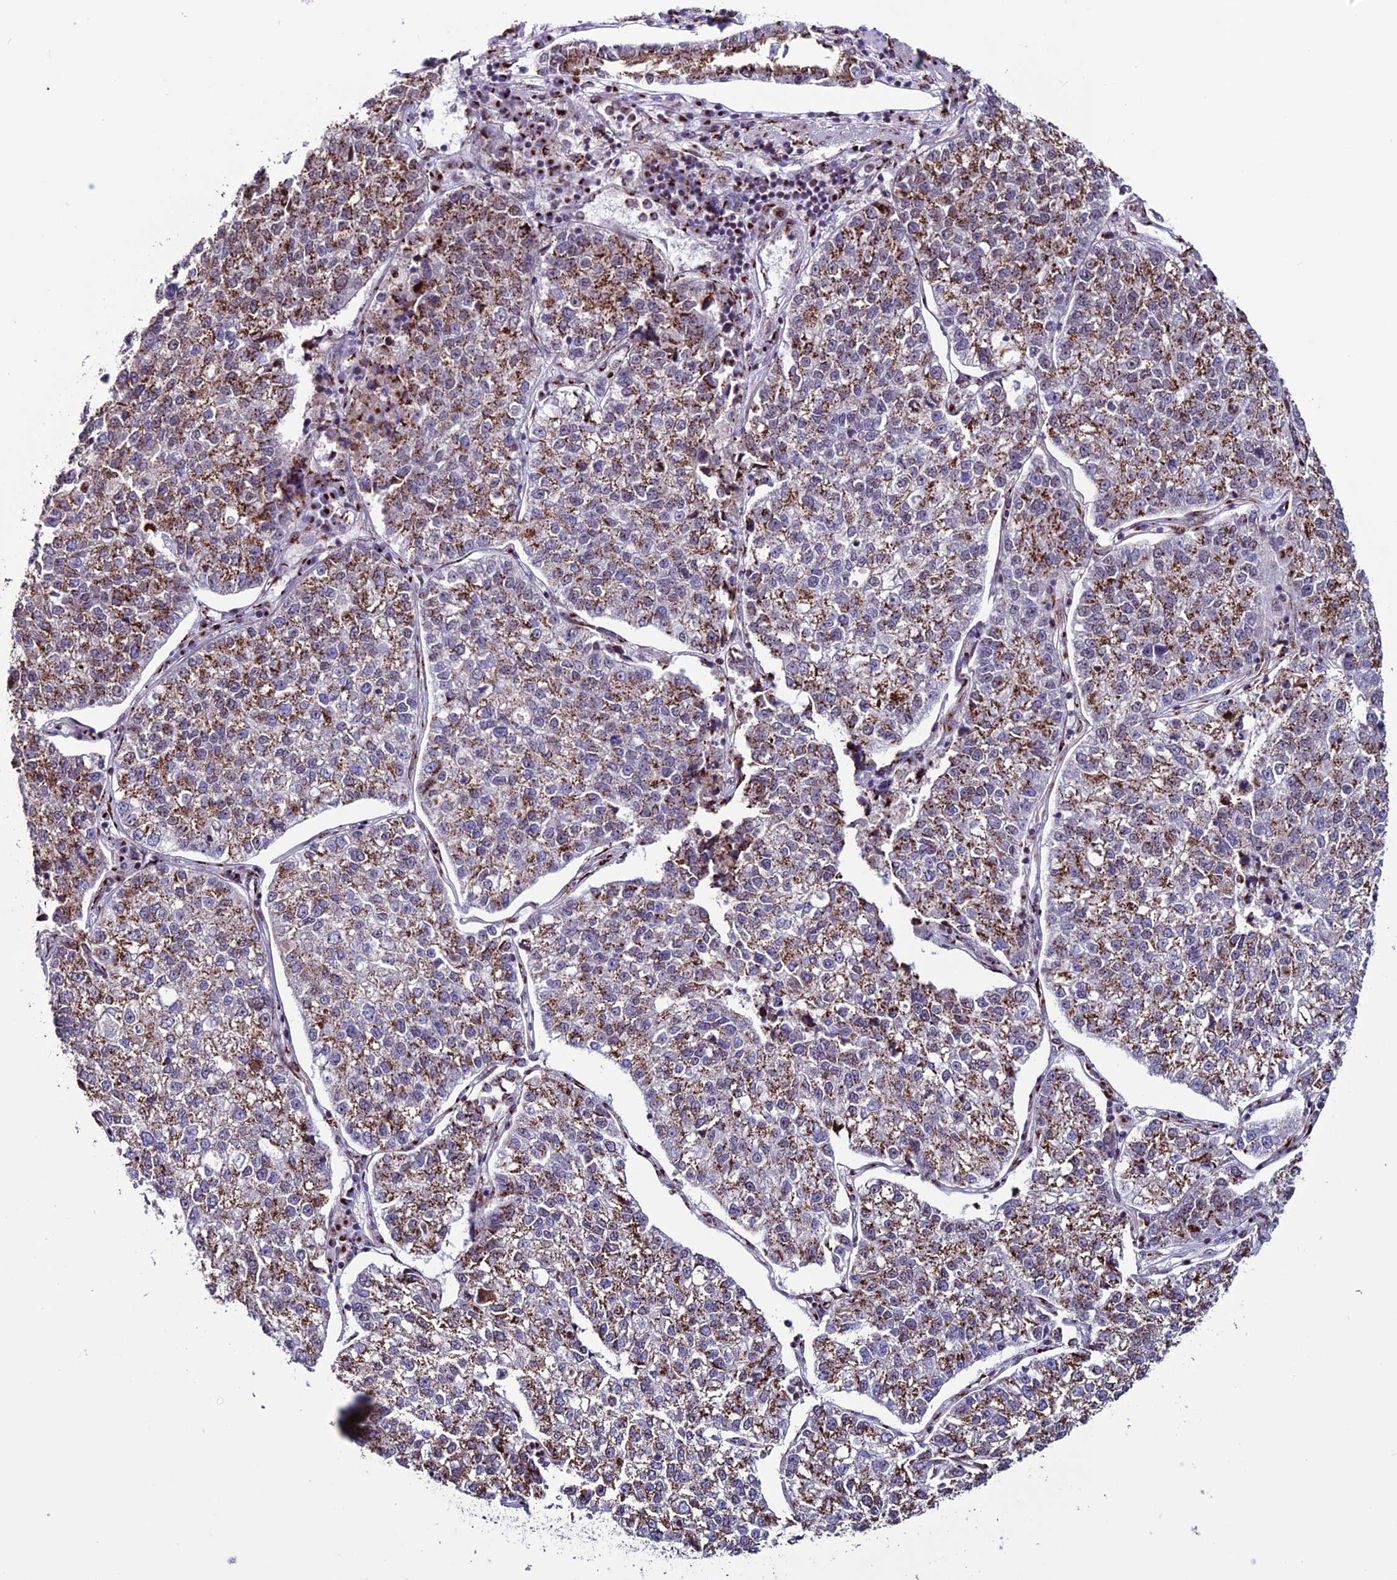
{"staining": {"intensity": "strong", "quantity": "25%-75%", "location": "cytoplasmic/membranous"}, "tissue": "lung cancer", "cell_type": "Tumor cells", "image_type": "cancer", "snomed": [{"axis": "morphology", "description": "Adenocarcinoma, NOS"}, {"axis": "topography", "description": "Lung"}], "caption": "Immunohistochemical staining of human adenocarcinoma (lung) displays high levels of strong cytoplasmic/membranous protein positivity in about 25%-75% of tumor cells. The staining was performed using DAB, with brown indicating positive protein expression. Nuclei are stained blue with hematoxylin.", "gene": "PLEKHA4", "patient": {"sex": "male", "age": 49}}